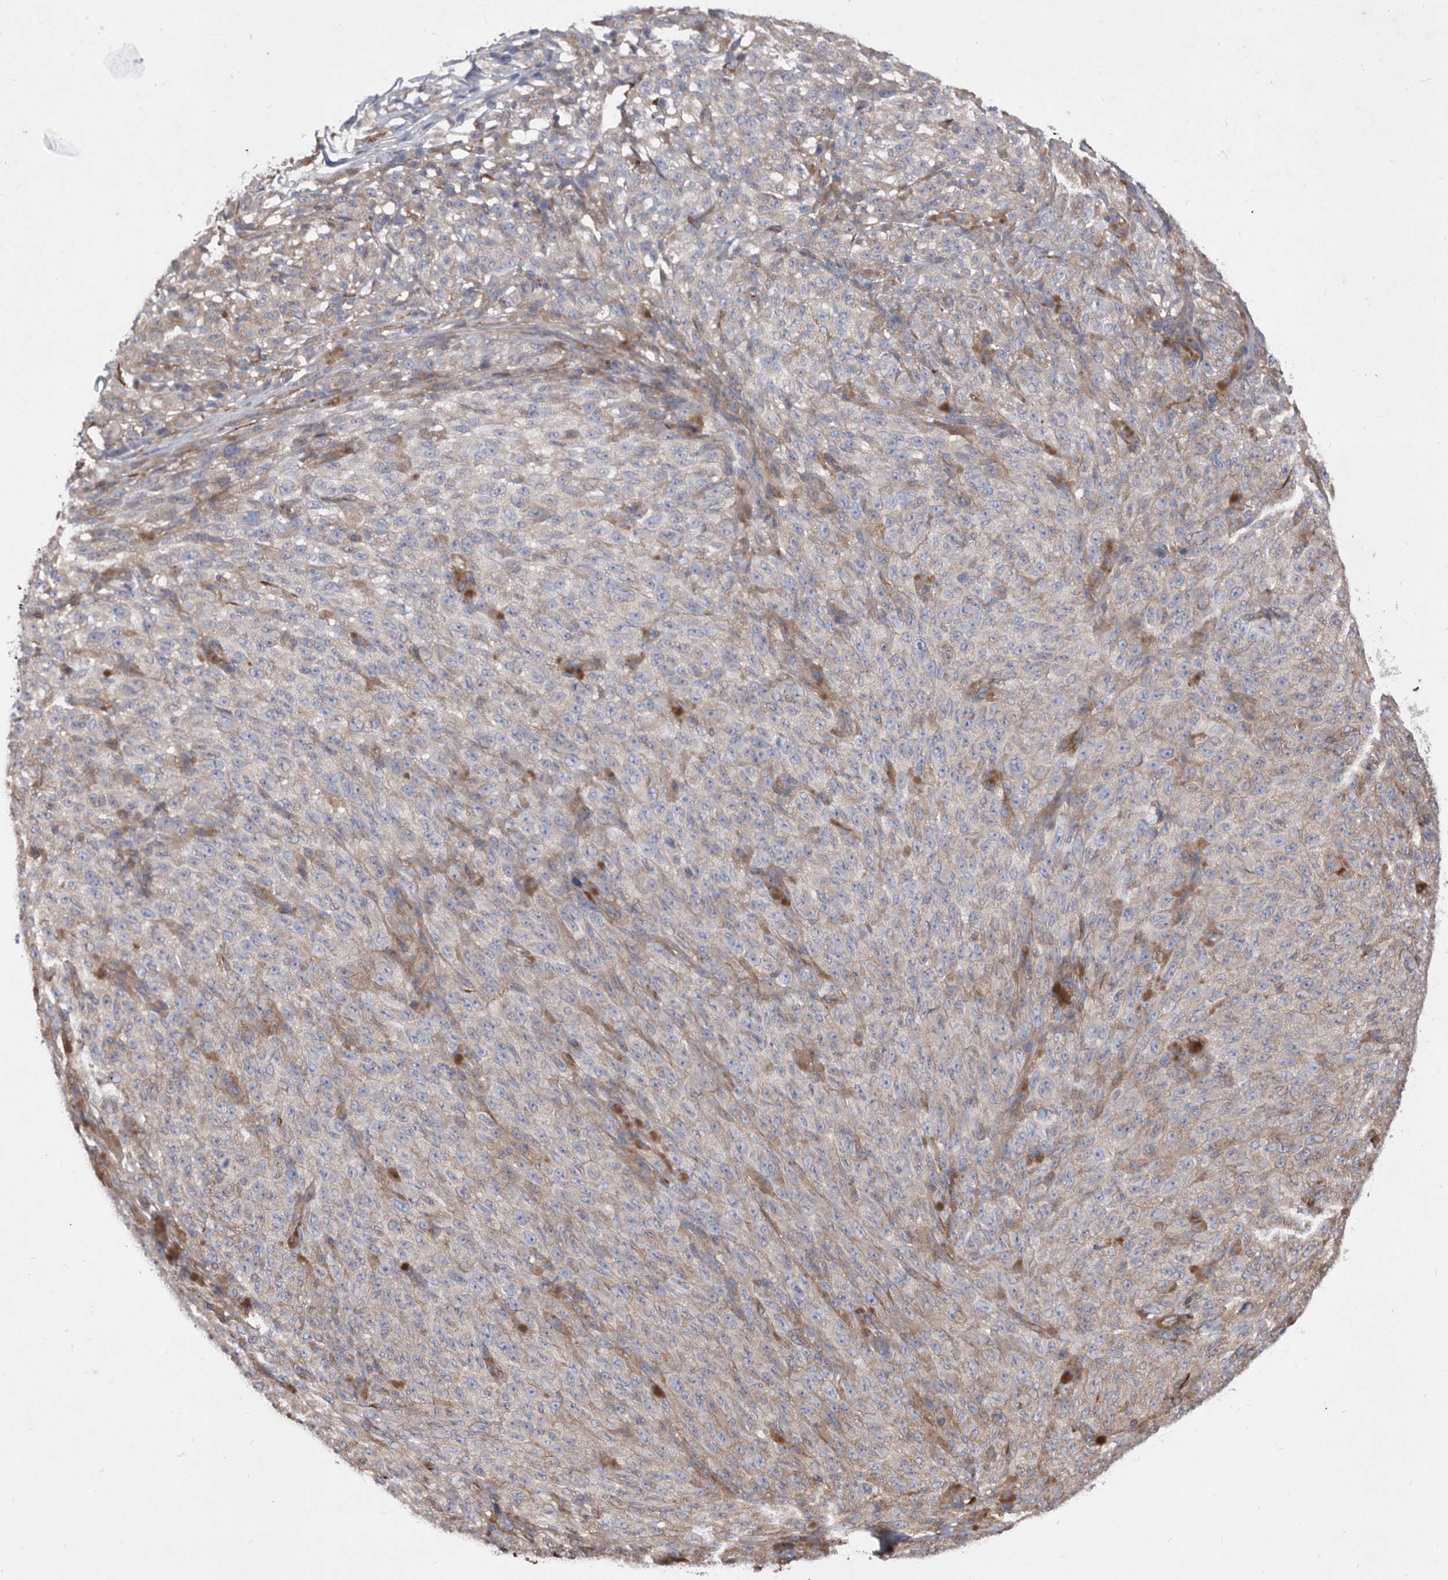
{"staining": {"intensity": "weak", "quantity": "<25%", "location": "cytoplasmic/membranous"}, "tissue": "melanoma", "cell_type": "Tumor cells", "image_type": "cancer", "snomed": [{"axis": "morphology", "description": "Malignant melanoma, NOS"}, {"axis": "topography", "description": "Skin"}], "caption": "Immunohistochemical staining of malignant melanoma shows no significant staining in tumor cells.", "gene": "ATP13A3", "patient": {"sex": "female", "age": 82}}